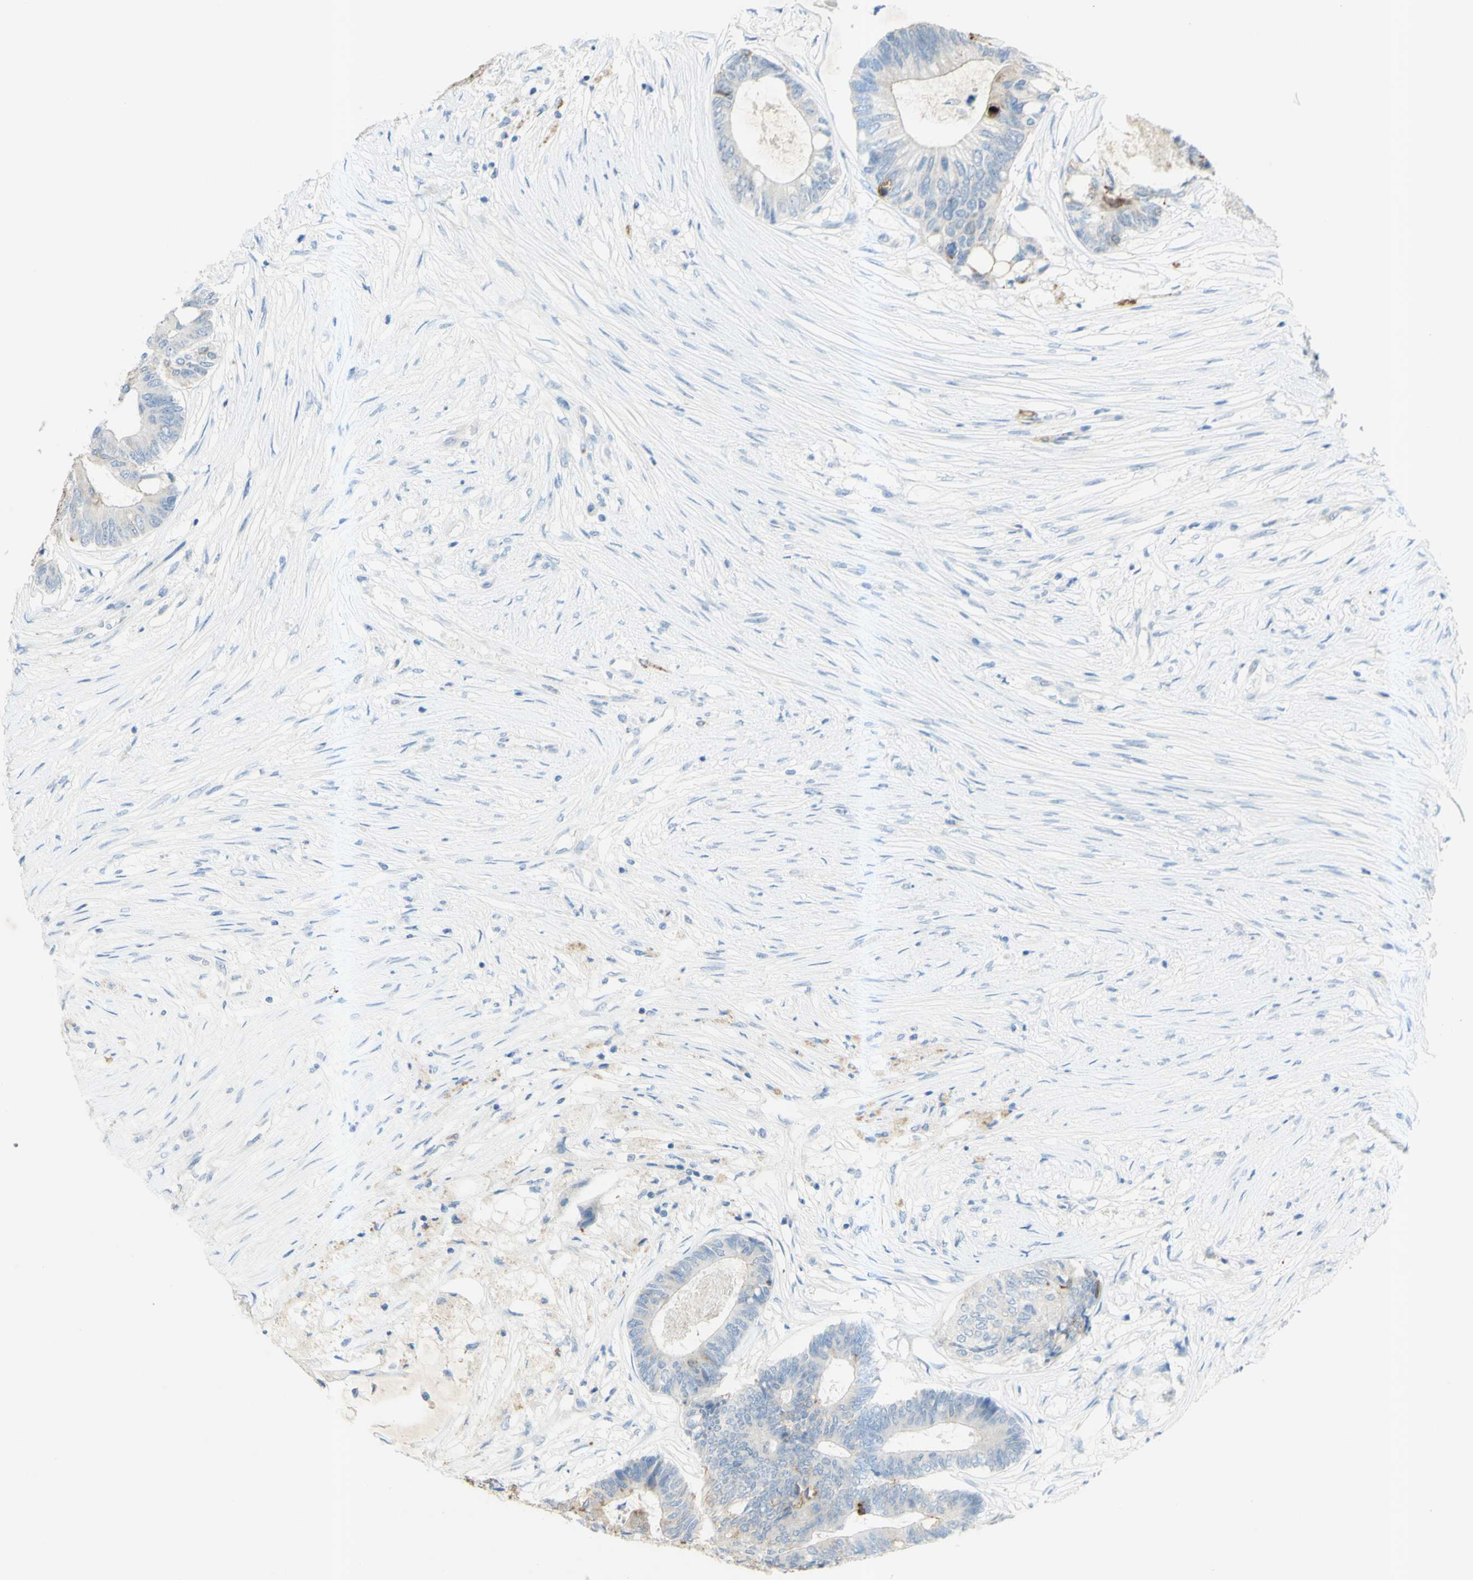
{"staining": {"intensity": "strong", "quantity": "<25%", "location": "cytoplasmic/membranous"}, "tissue": "colorectal cancer", "cell_type": "Tumor cells", "image_type": "cancer", "snomed": [{"axis": "morphology", "description": "Adenocarcinoma, NOS"}, {"axis": "topography", "description": "Rectum"}], "caption": "This is a histology image of immunohistochemistry (IHC) staining of colorectal cancer, which shows strong positivity in the cytoplasmic/membranous of tumor cells.", "gene": "GDF15", "patient": {"sex": "male", "age": 63}}